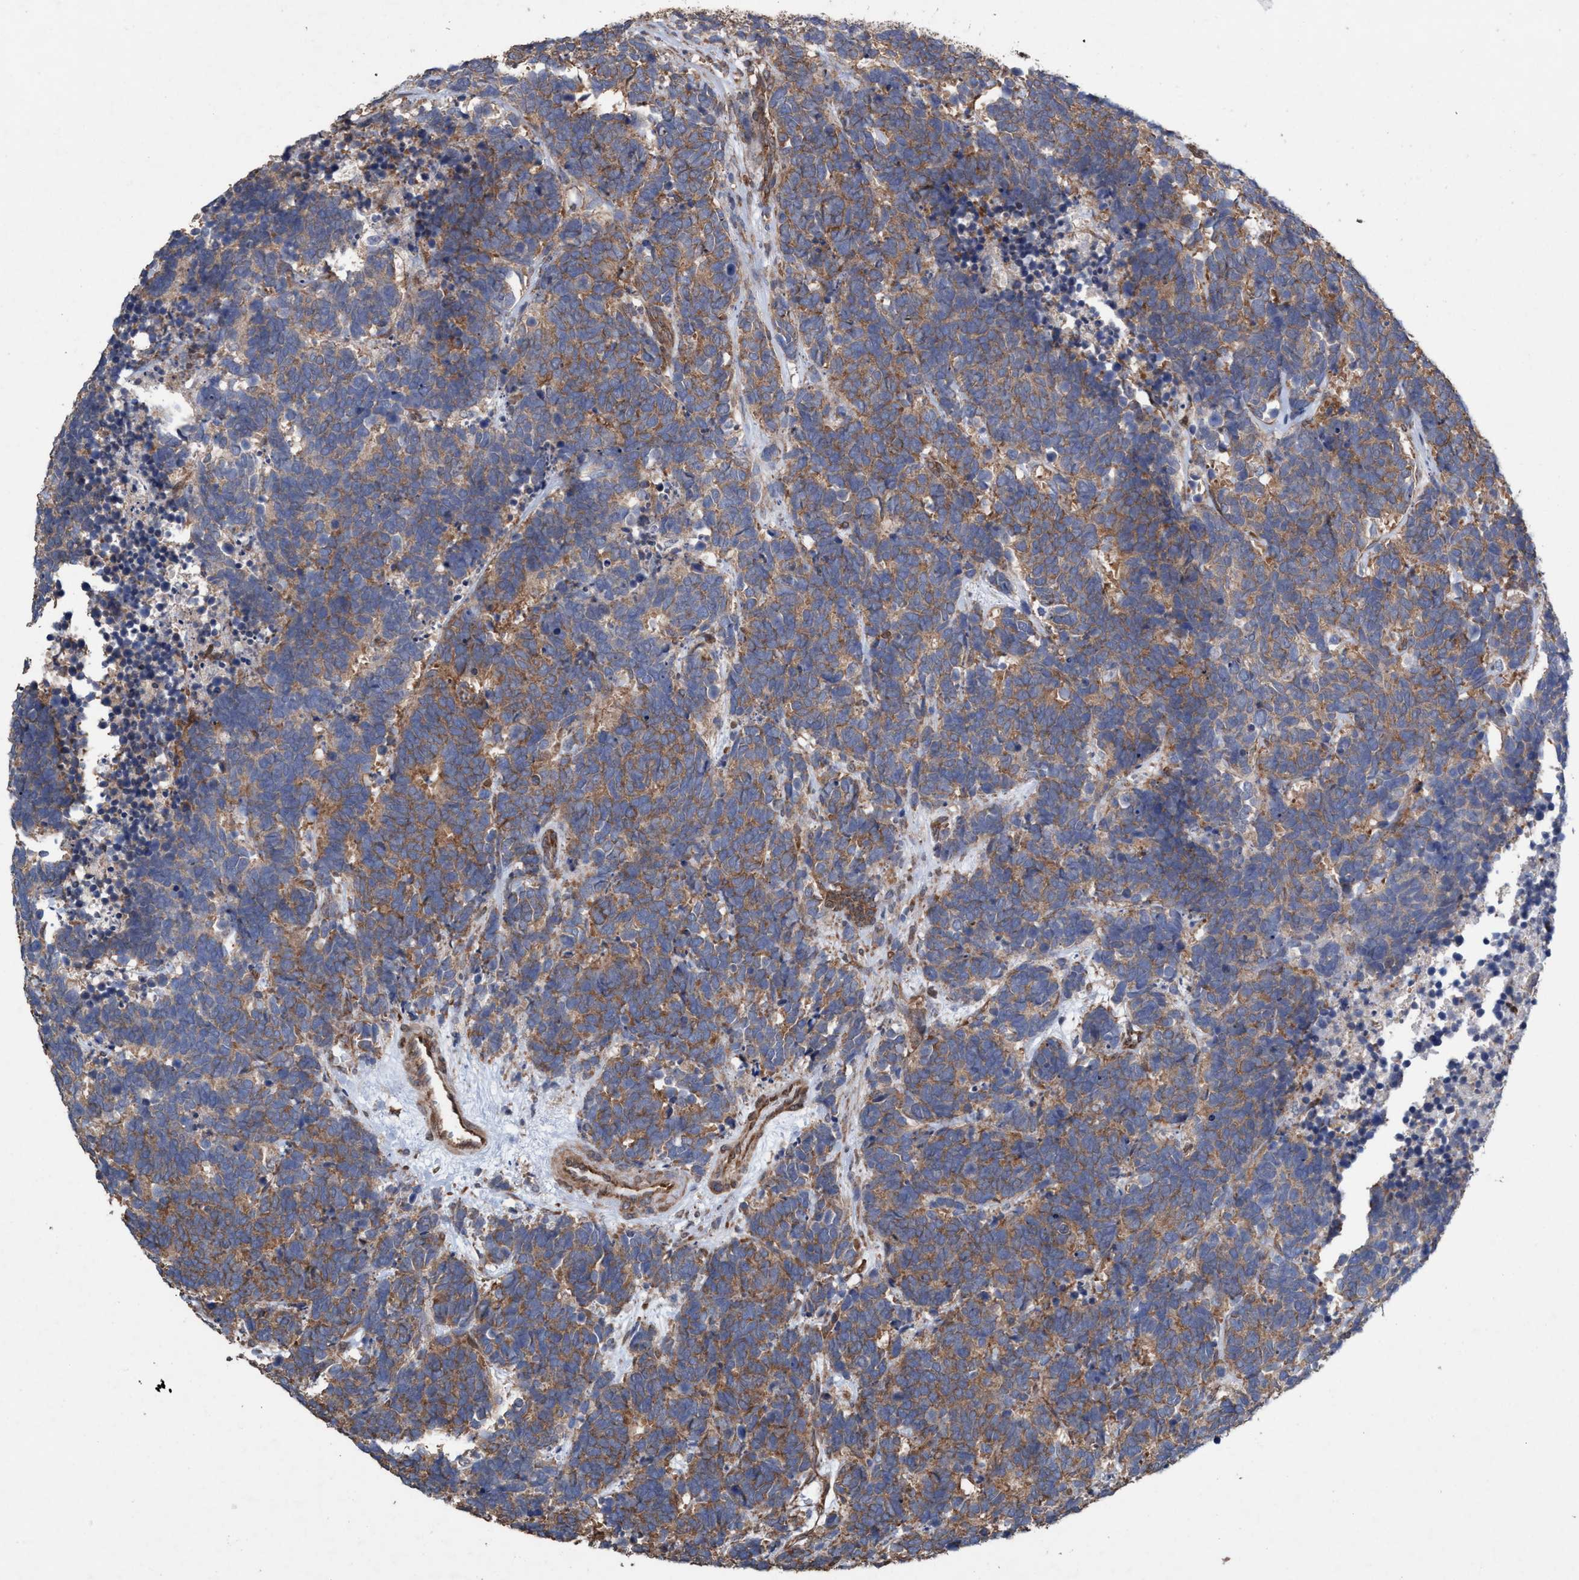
{"staining": {"intensity": "moderate", "quantity": ">75%", "location": "cytoplasmic/membranous"}, "tissue": "carcinoid", "cell_type": "Tumor cells", "image_type": "cancer", "snomed": [{"axis": "morphology", "description": "Carcinoma, NOS"}, {"axis": "morphology", "description": "Carcinoid, malignant, NOS"}, {"axis": "topography", "description": "Urinary bladder"}], "caption": "Carcinoid tissue shows moderate cytoplasmic/membranous positivity in about >75% of tumor cells (DAB IHC, brown staining for protein, blue staining for nuclei).", "gene": "METAP2", "patient": {"sex": "male", "age": 57}}